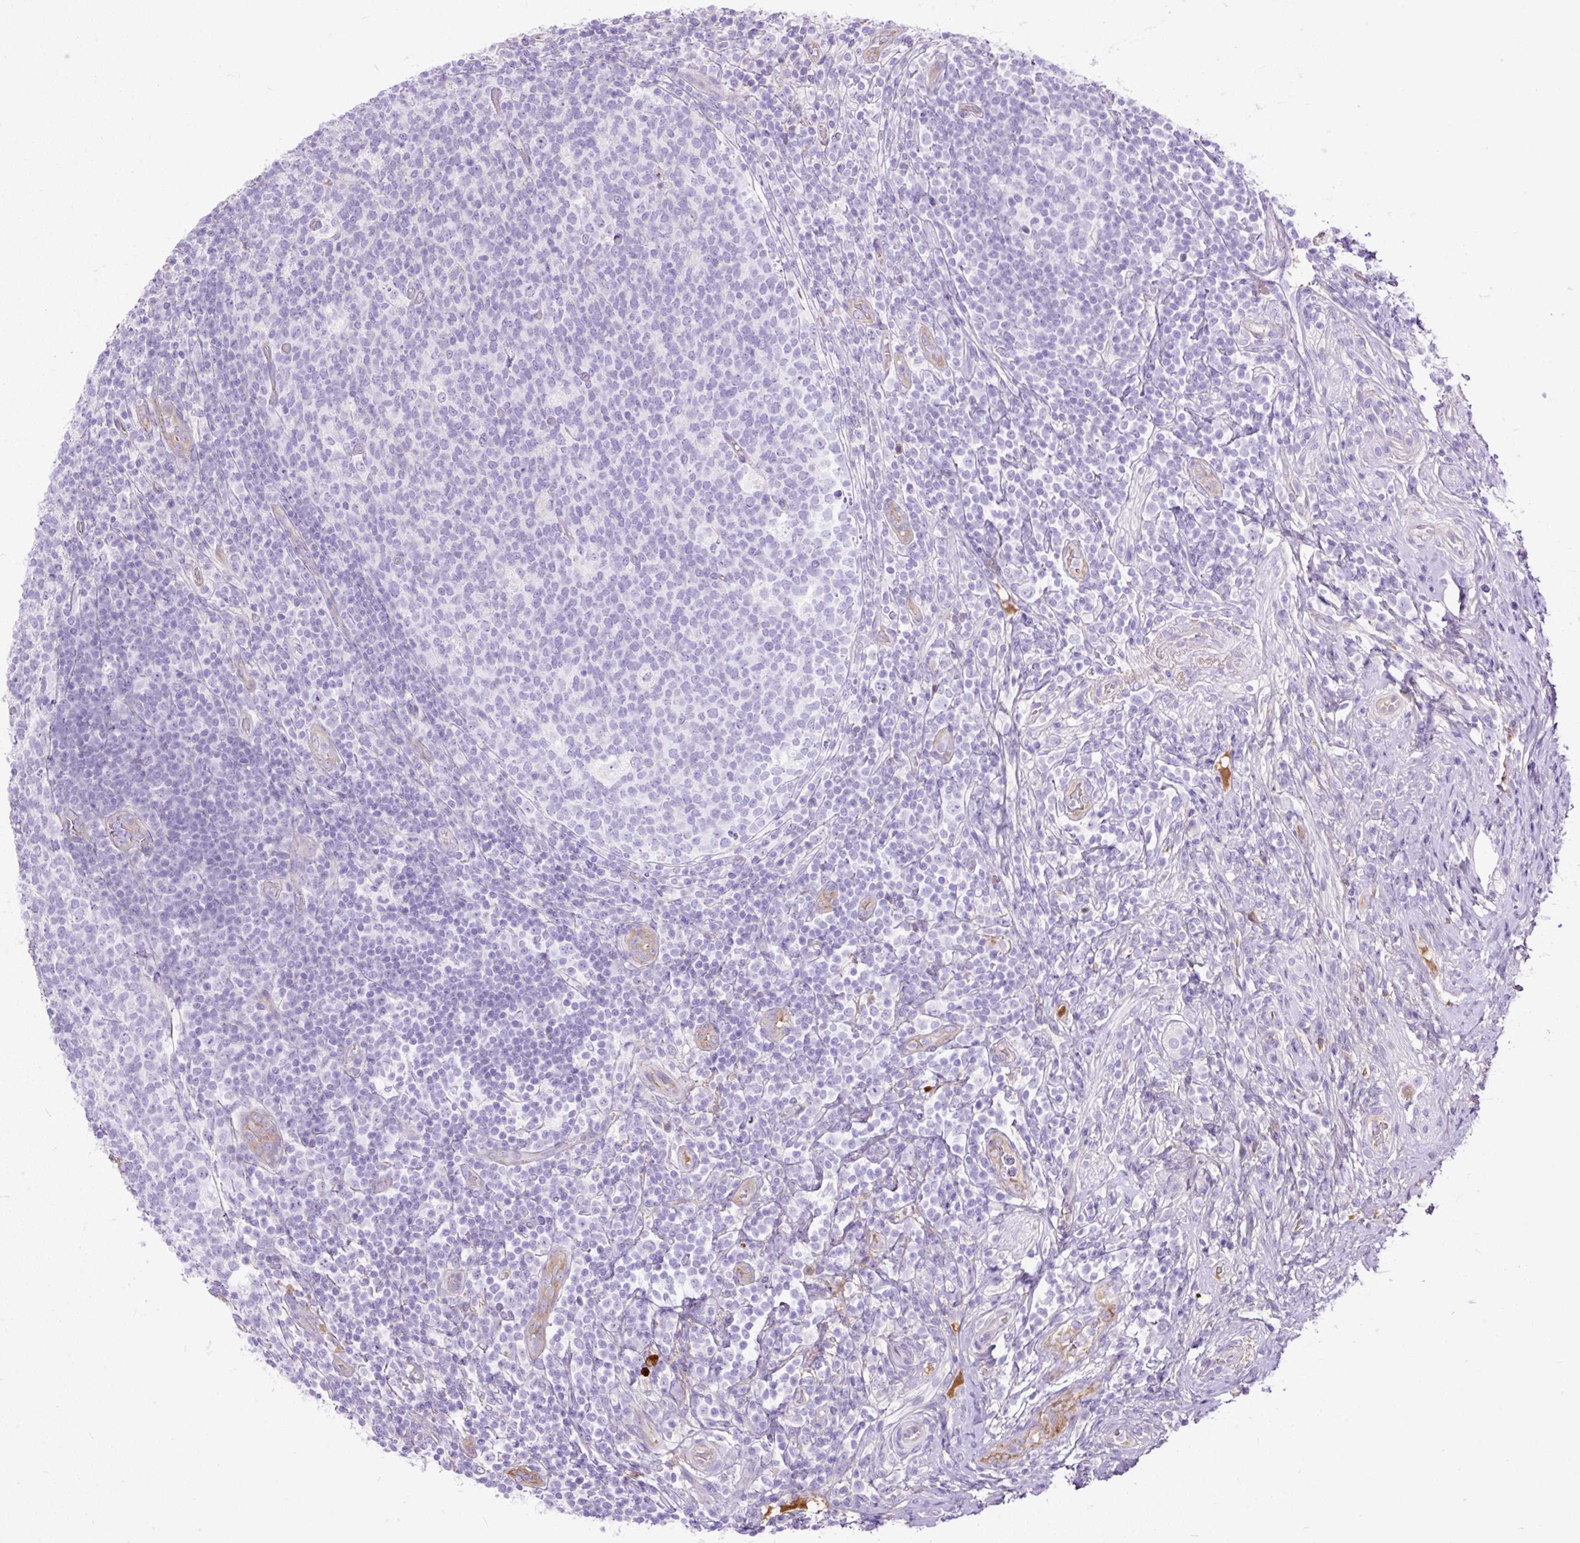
{"staining": {"intensity": "negative", "quantity": "none", "location": "none"}, "tissue": "appendix", "cell_type": "Glandular cells", "image_type": "normal", "snomed": [{"axis": "morphology", "description": "Normal tissue, NOS"}, {"axis": "topography", "description": "Appendix"}], "caption": "Normal appendix was stained to show a protein in brown. There is no significant positivity in glandular cells. (Immunohistochemistry, brightfield microscopy, high magnification).", "gene": "CLEC3B", "patient": {"sex": "female", "age": 43}}